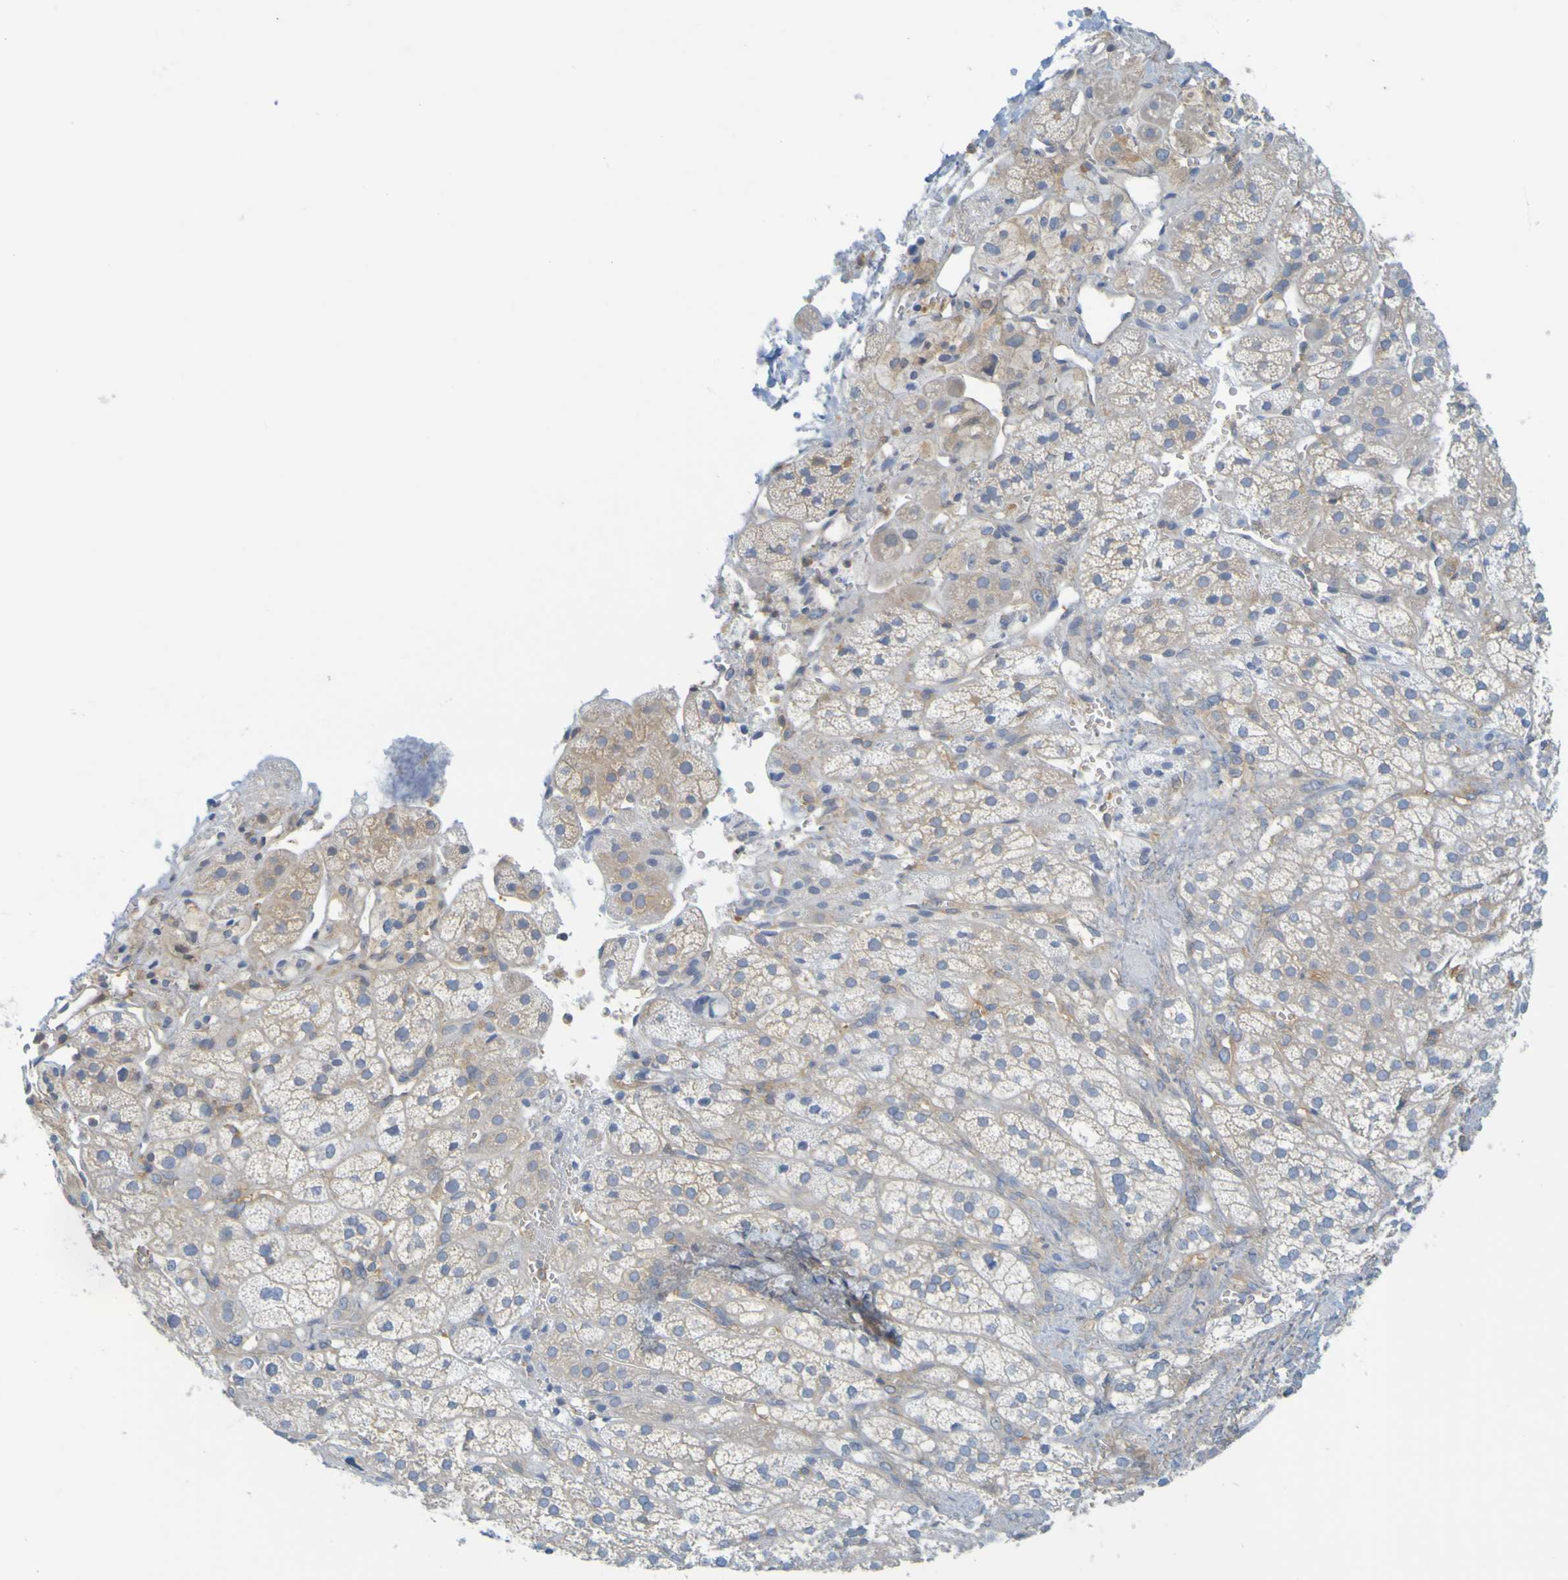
{"staining": {"intensity": "moderate", "quantity": "<25%", "location": "cytoplasmic/membranous"}, "tissue": "adrenal gland", "cell_type": "Glandular cells", "image_type": "normal", "snomed": [{"axis": "morphology", "description": "Normal tissue, NOS"}, {"axis": "topography", "description": "Adrenal gland"}], "caption": "Immunohistochemical staining of normal human adrenal gland shows <25% levels of moderate cytoplasmic/membranous protein expression in about <25% of glandular cells.", "gene": "APPL1", "patient": {"sex": "male", "age": 56}}